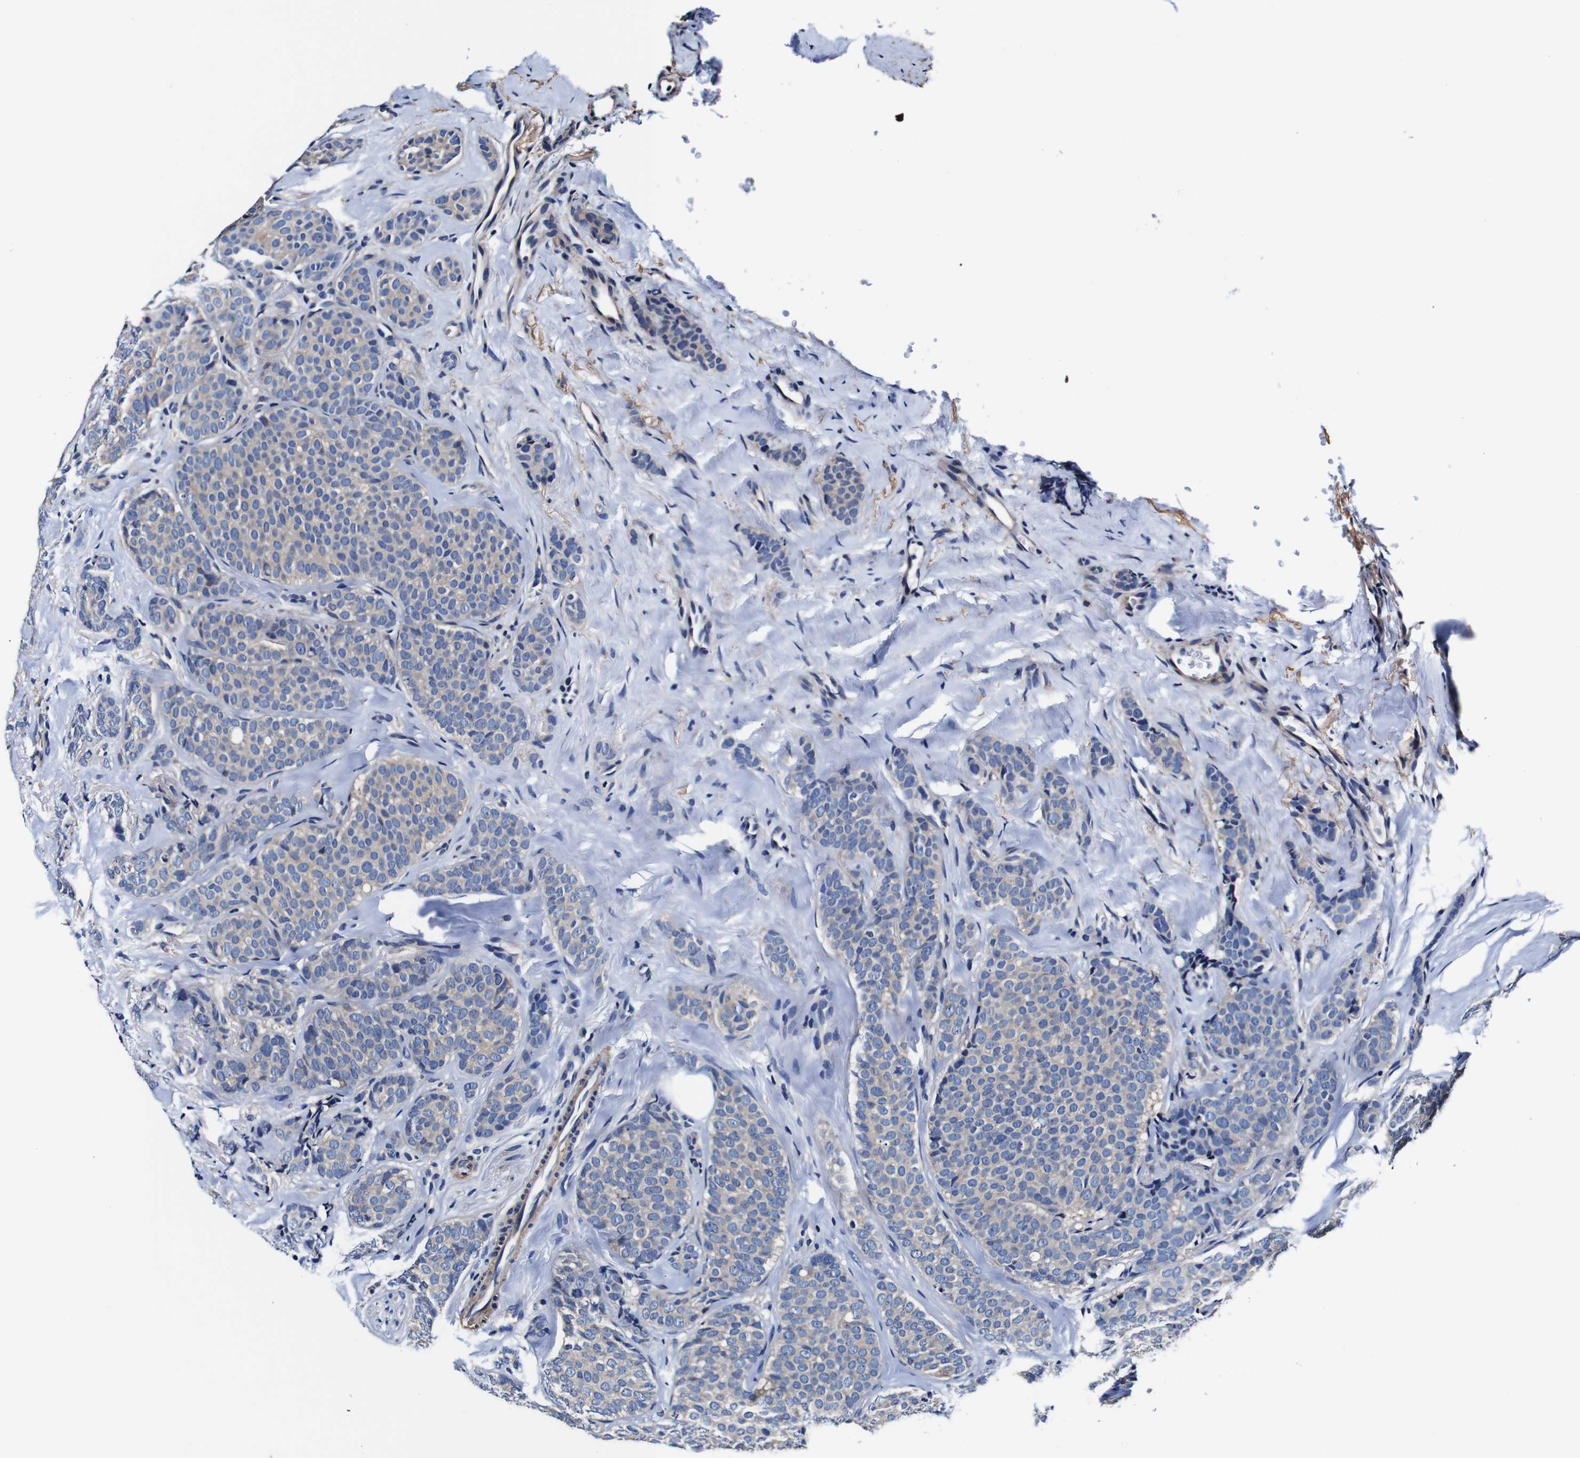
{"staining": {"intensity": "negative", "quantity": "none", "location": "none"}, "tissue": "breast cancer", "cell_type": "Tumor cells", "image_type": "cancer", "snomed": [{"axis": "morphology", "description": "Lobular carcinoma"}, {"axis": "topography", "description": "Skin"}, {"axis": "topography", "description": "Breast"}], "caption": "A micrograph of breast cancer stained for a protein reveals no brown staining in tumor cells.", "gene": "PDCD6IP", "patient": {"sex": "female", "age": 46}}